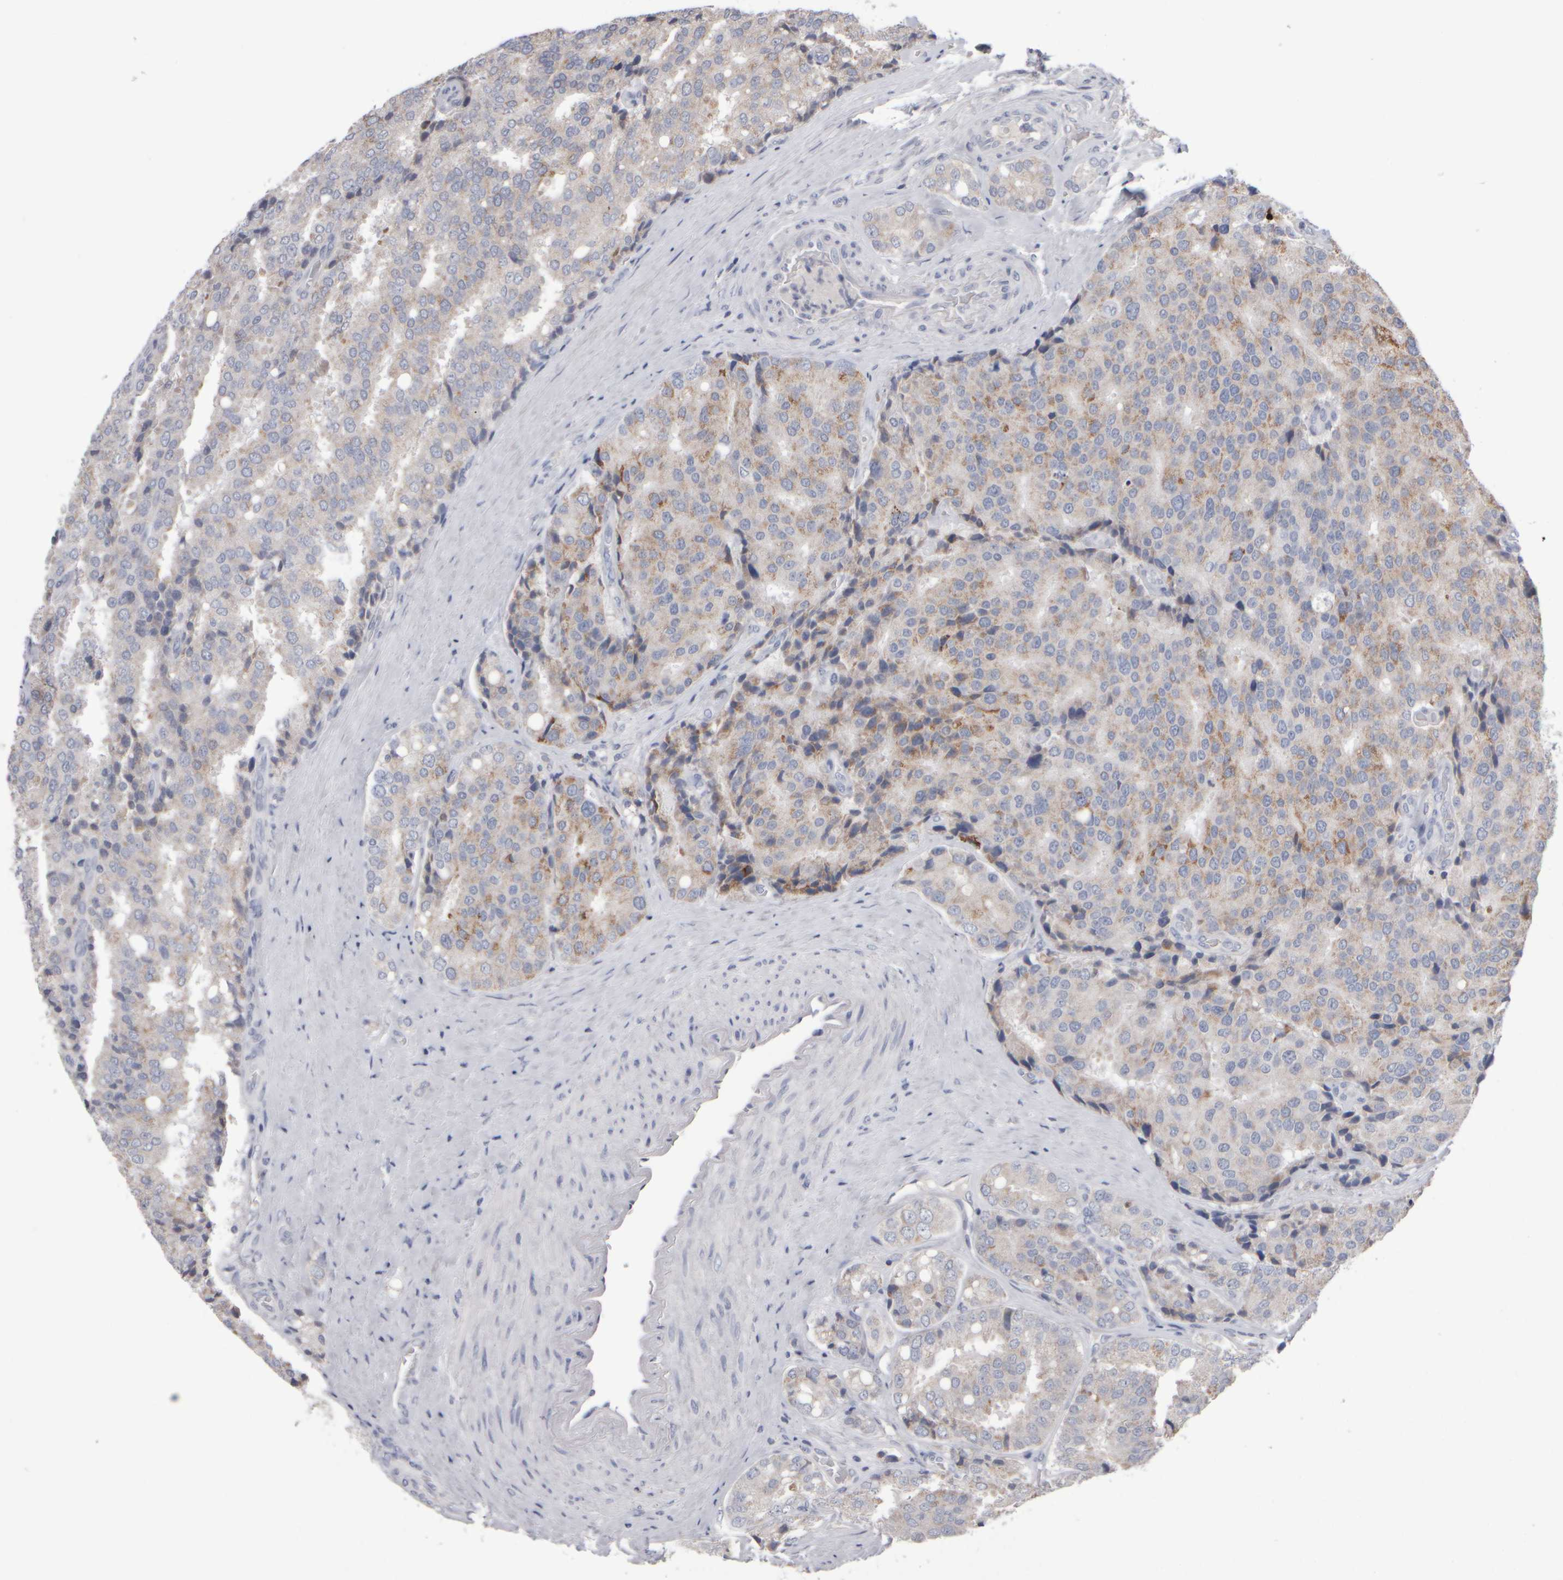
{"staining": {"intensity": "moderate", "quantity": "<25%", "location": "cytoplasmic/membranous"}, "tissue": "prostate cancer", "cell_type": "Tumor cells", "image_type": "cancer", "snomed": [{"axis": "morphology", "description": "Adenocarcinoma, High grade"}, {"axis": "topography", "description": "Prostate"}], "caption": "The immunohistochemical stain labels moderate cytoplasmic/membranous staining in tumor cells of prostate cancer tissue. Ihc stains the protein of interest in brown and the nuclei are stained blue.", "gene": "EPHX2", "patient": {"sex": "male", "age": 50}}